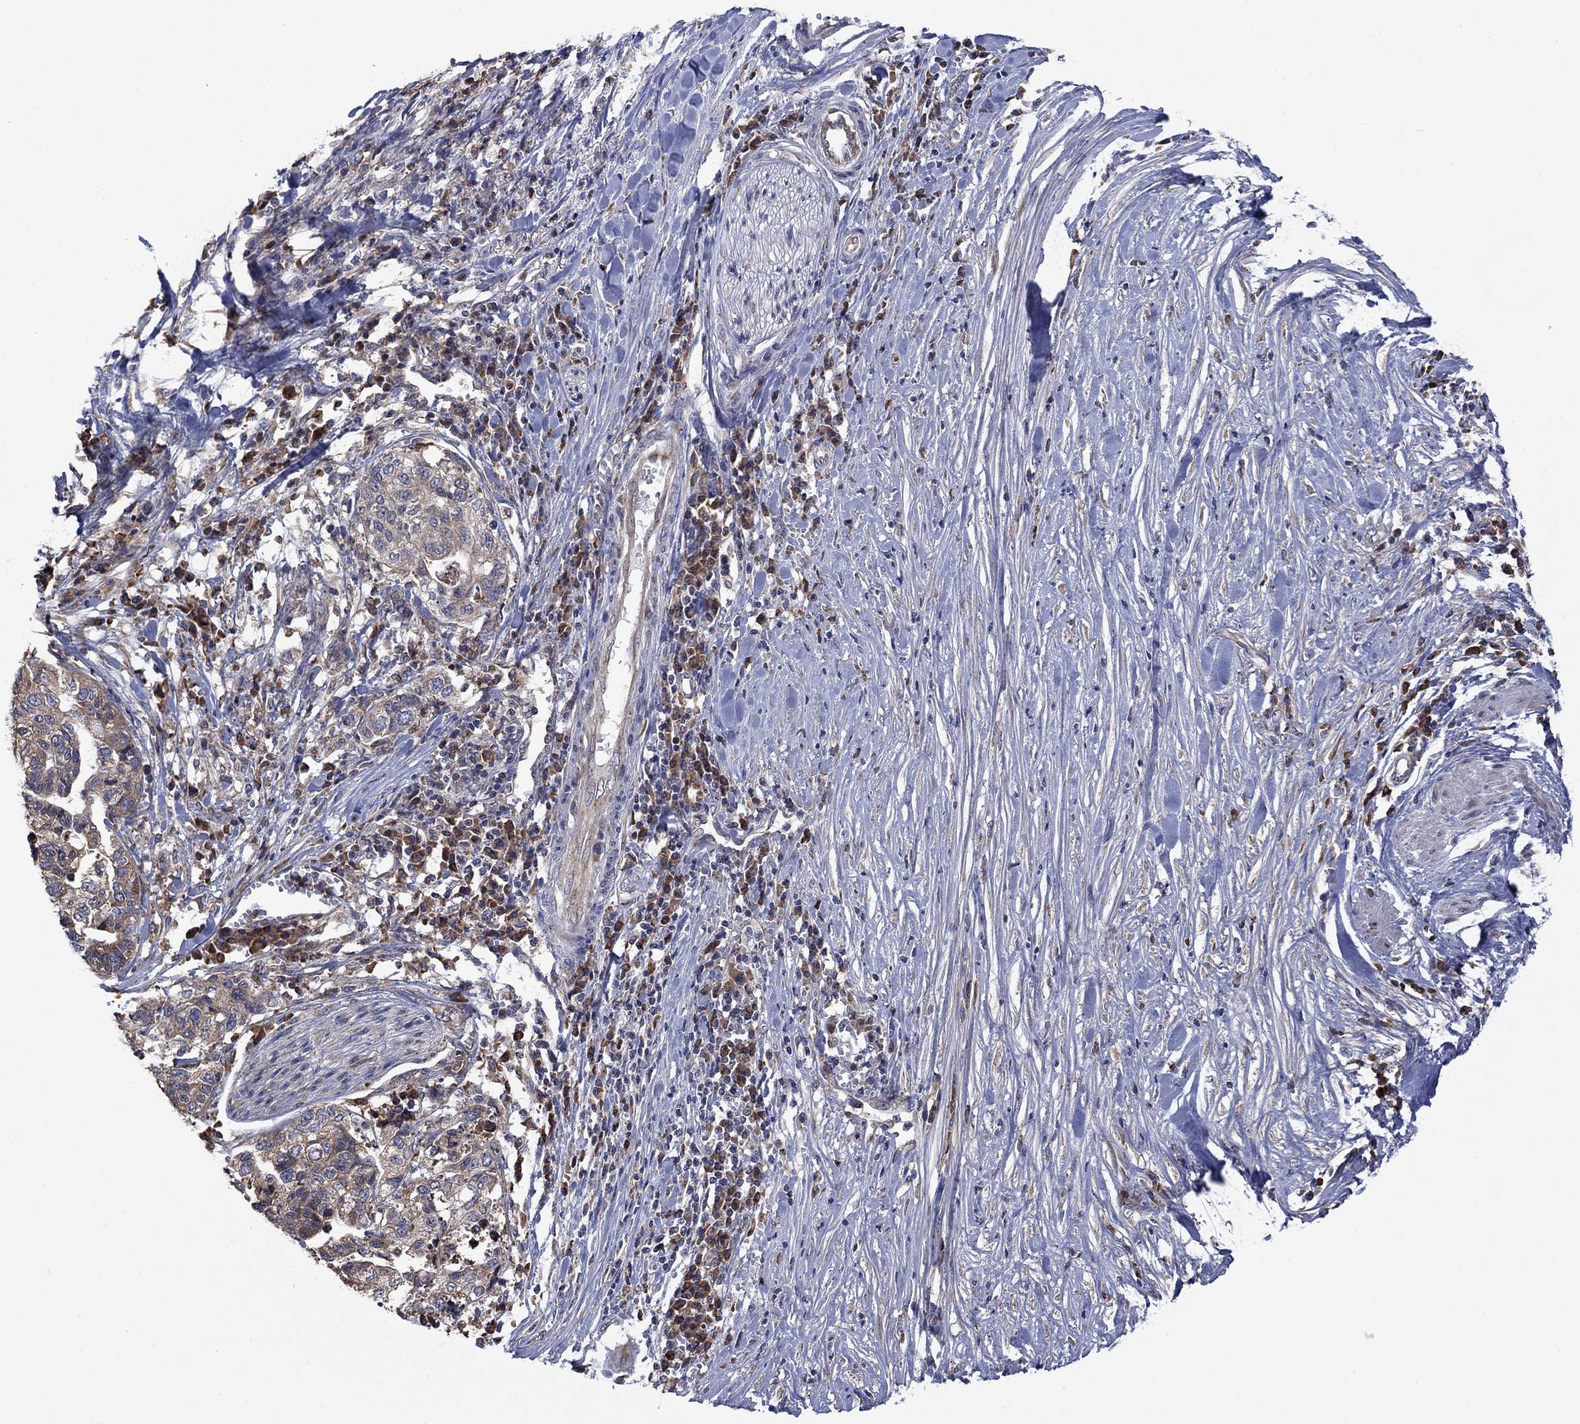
{"staining": {"intensity": "weak", "quantity": "<25%", "location": "cytoplasmic/membranous"}, "tissue": "stomach cancer", "cell_type": "Tumor cells", "image_type": "cancer", "snomed": [{"axis": "morphology", "description": "Adenocarcinoma, NOS"}, {"axis": "topography", "description": "Stomach, upper"}], "caption": "Immunohistochemistry micrograph of stomach cancer stained for a protein (brown), which displays no staining in tumor cells.", "gene": "FURIN", "patient": {"sex": "female", "age": 67}}